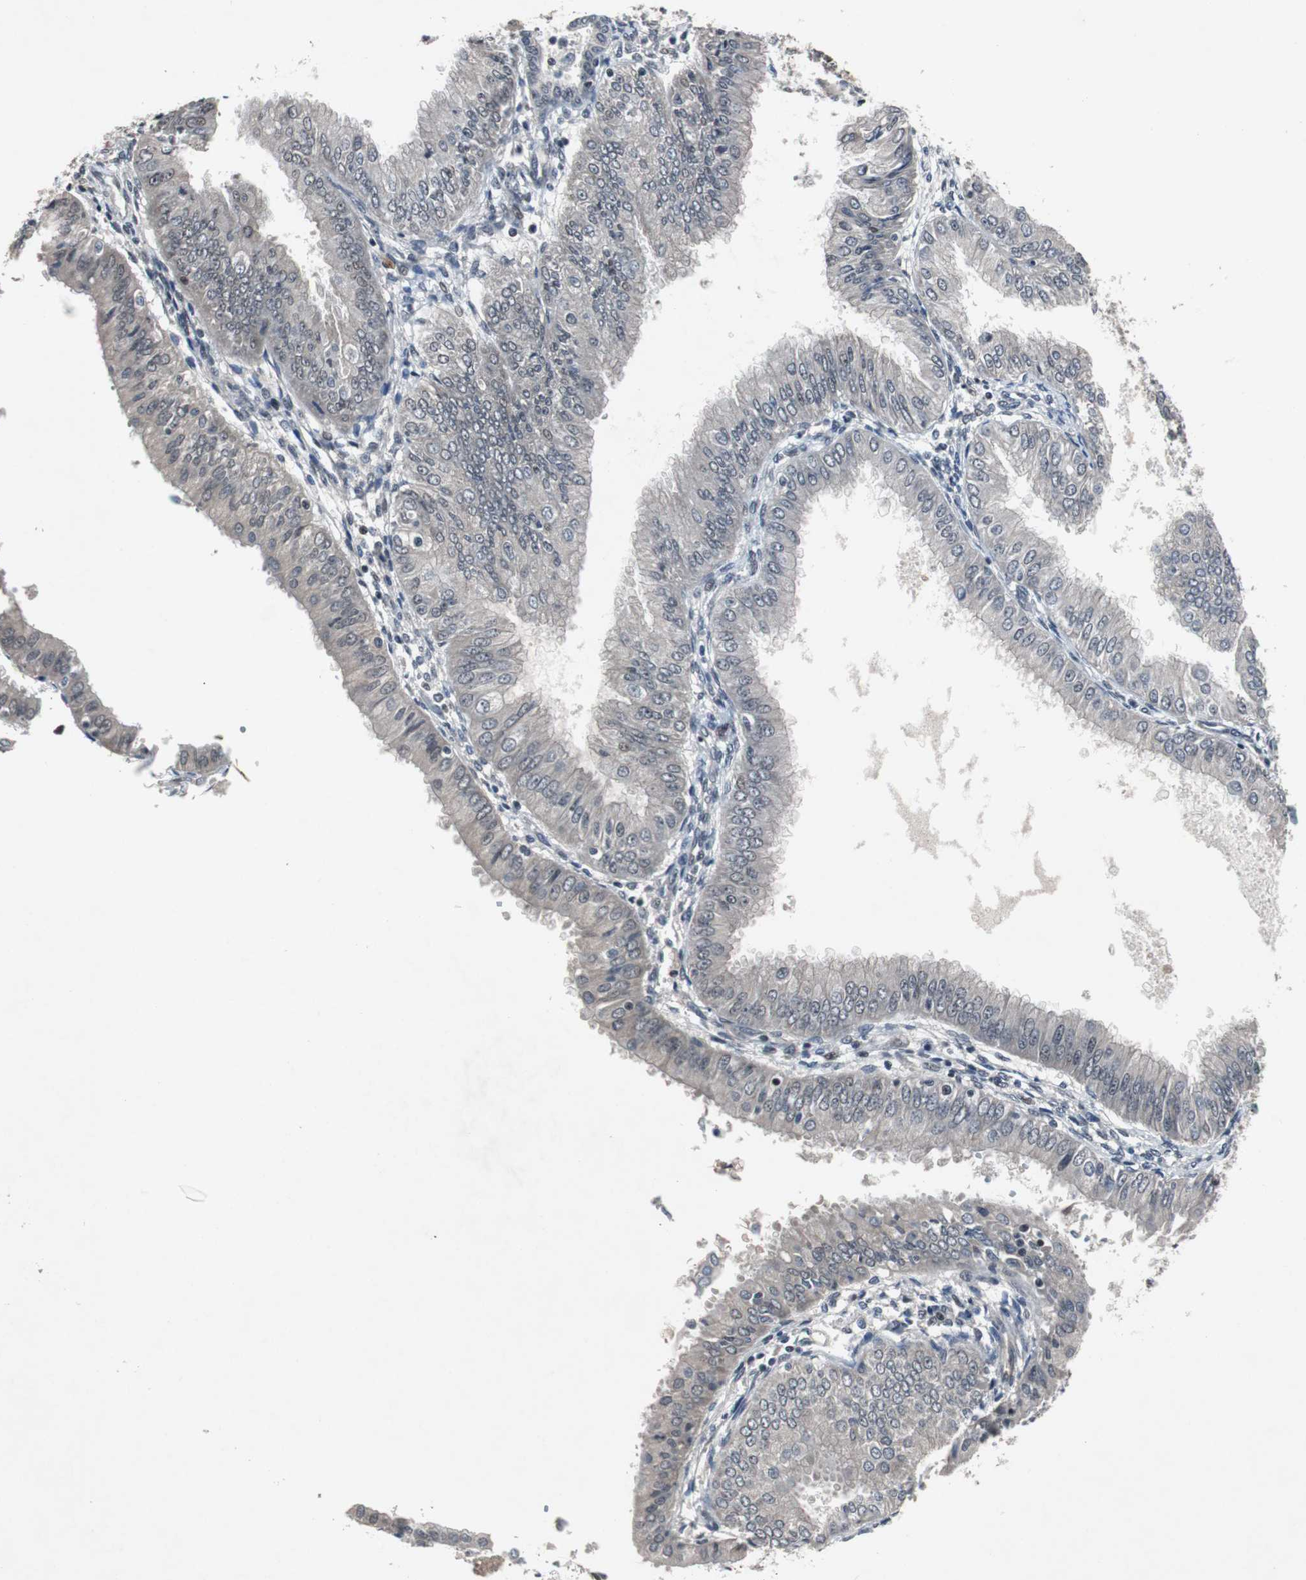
{"staining": {"intensity": "negative", "quantity": "none", "location": "none"}, "tissue": "endometrial cancer", "cell_type": "Tumor cells", "image_type": "cancer", "snomed": [{"axis": "morphology", "description": "Adenocarcinoma, NOS"}, {"axis": "topography", "description": "Endometrium"}], "caption": "Tumor cells are negative for brown protein staining in adenocarcinoma (endometrial). (DAB (3,3'-diaminobenzidine) IHC visualized using brightfield microscopy, high magnification).", "gene": "TP63", "patient": {"sex": "female", "age": 53}}